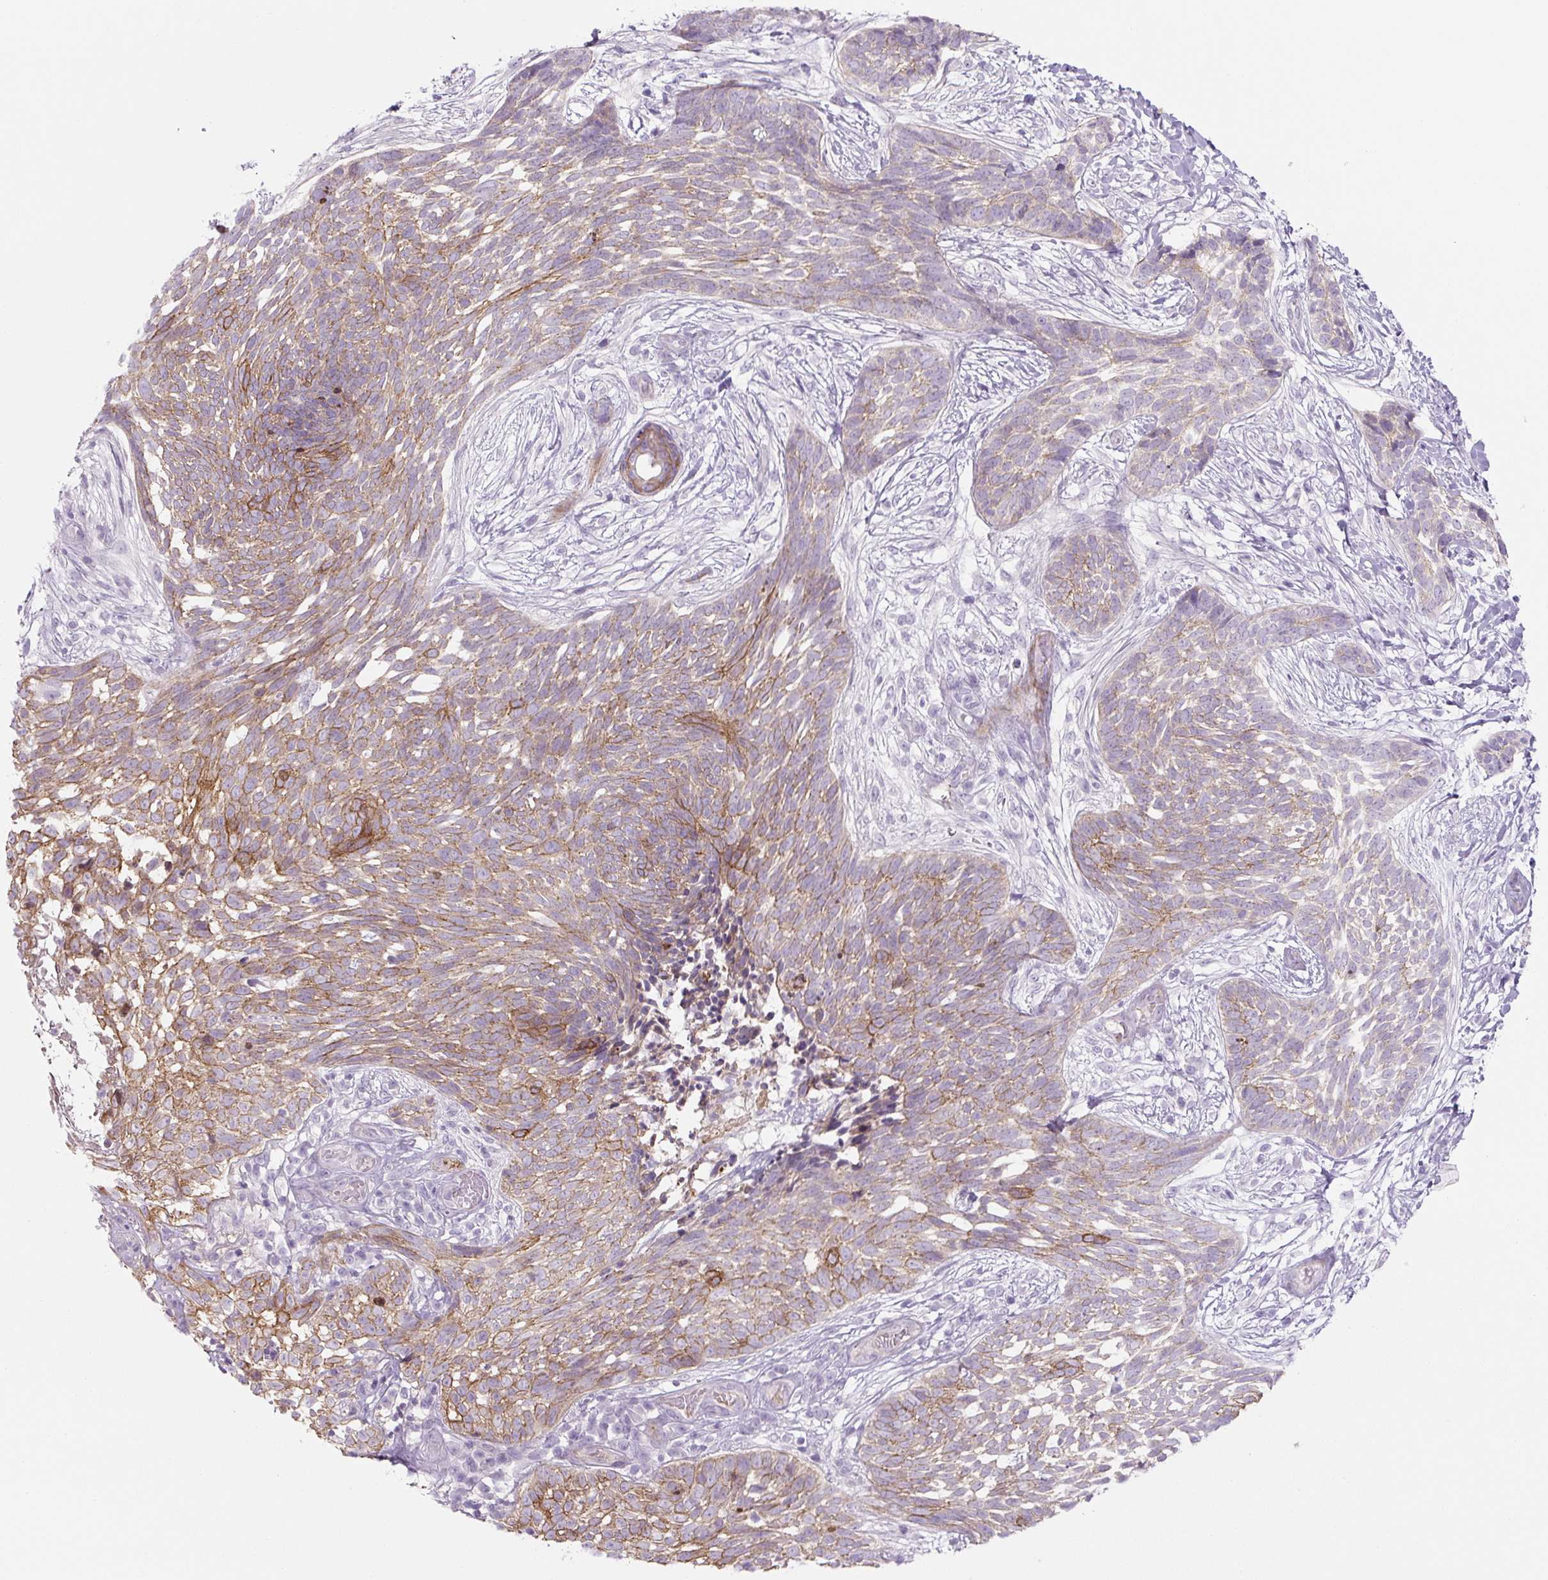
{"staining": {"intensity": "weak", "quantity": ">75%", "location": "cytoplasmic/membranous"}, "tissue": "skin cancer", "cell_type": "Tumor cells", "image_type": "cancer", "snomed": [{"axis": "morphology", "description": "Basal cell carcinoma"}, {"axis": "topography", "description": "Skin"}, {"axis": "topography", "description": "Skin, foot"}], "caption": "About >75% of tumor cells in human basal cell carcinoma (skin) display weak cytoplasmic/membranous protein expression as visualized by brown immunohistochemical staining.", "gene": "PRM1", "patient": {"sex": "female", "age": 86}}